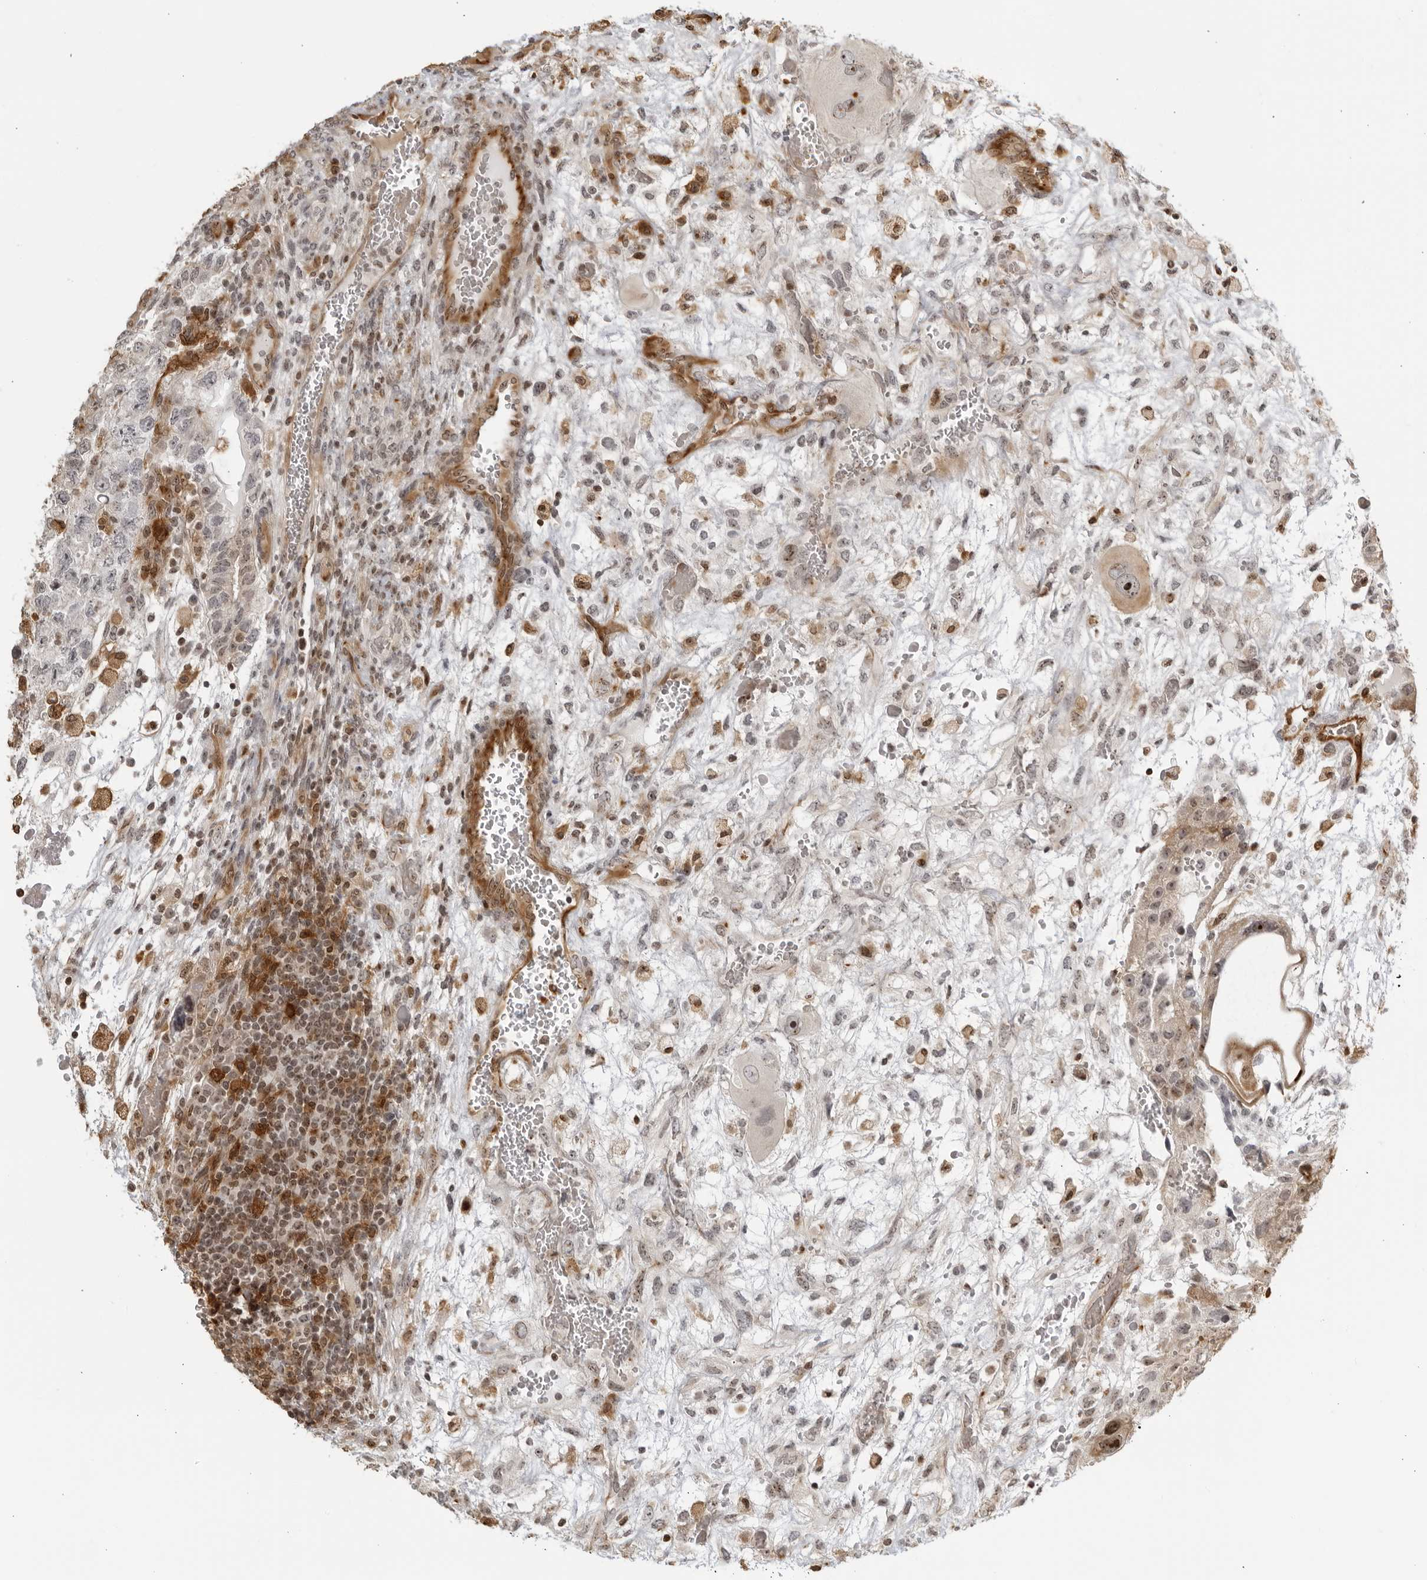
{"staining": {"intensity": "negative", "quantity": "none", "location": "none"}, "tissue": "testis cancer", "cell_type": "Tumor cells", "image_type": "cancer", "snomed": [{"axis": "morphology", "description": "Carcinoma, Embryonal, NOS"}, {"axis": "topography", "description": "Testis"}], "caption": "The photomicrograph shows no staining of tumor cells in testis embryonal carcinoma.", "gene": "TCF21", "patient": {"sex": "male", "age": 36}}